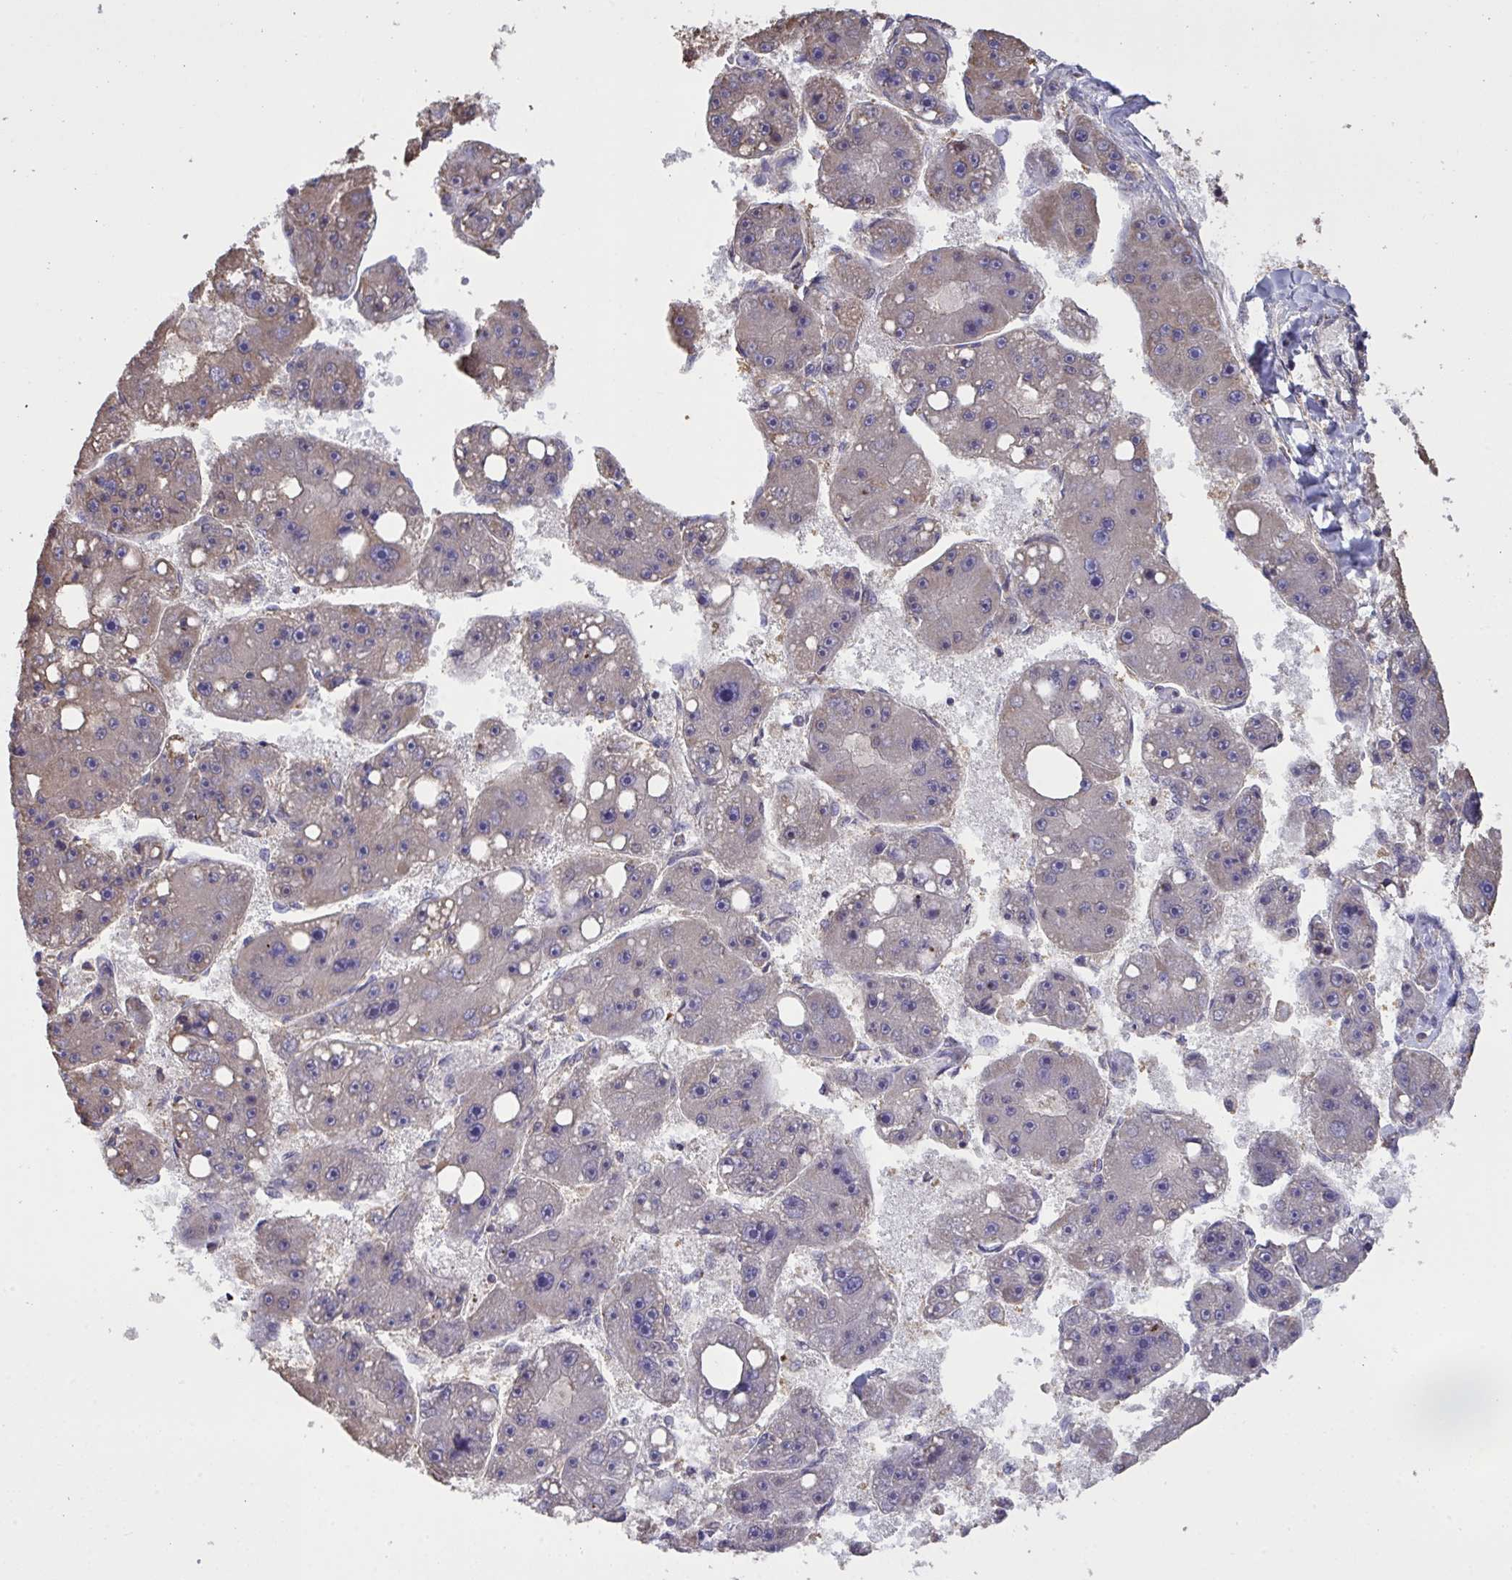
{"staining": {"intensity": "weak", "quantity": "<25%", "location": "cytoplasmic/membranous"}, "tissue": "liver cancer", "cell_type": "Tumor cells", "image_type": "cancer", "snomed": [{"axis": "morphology", "description": "Carcinoma, Hepatocellular, NOS"}, {"axis": "topography", "description": "Liver"}], "caption": "Immunohistochemical staining of liver hepatocellular carcinoma reveals no significant expression in tumor cells.", "gene": "PPM1H", "patient": {"sex": "female", "age": 61}}